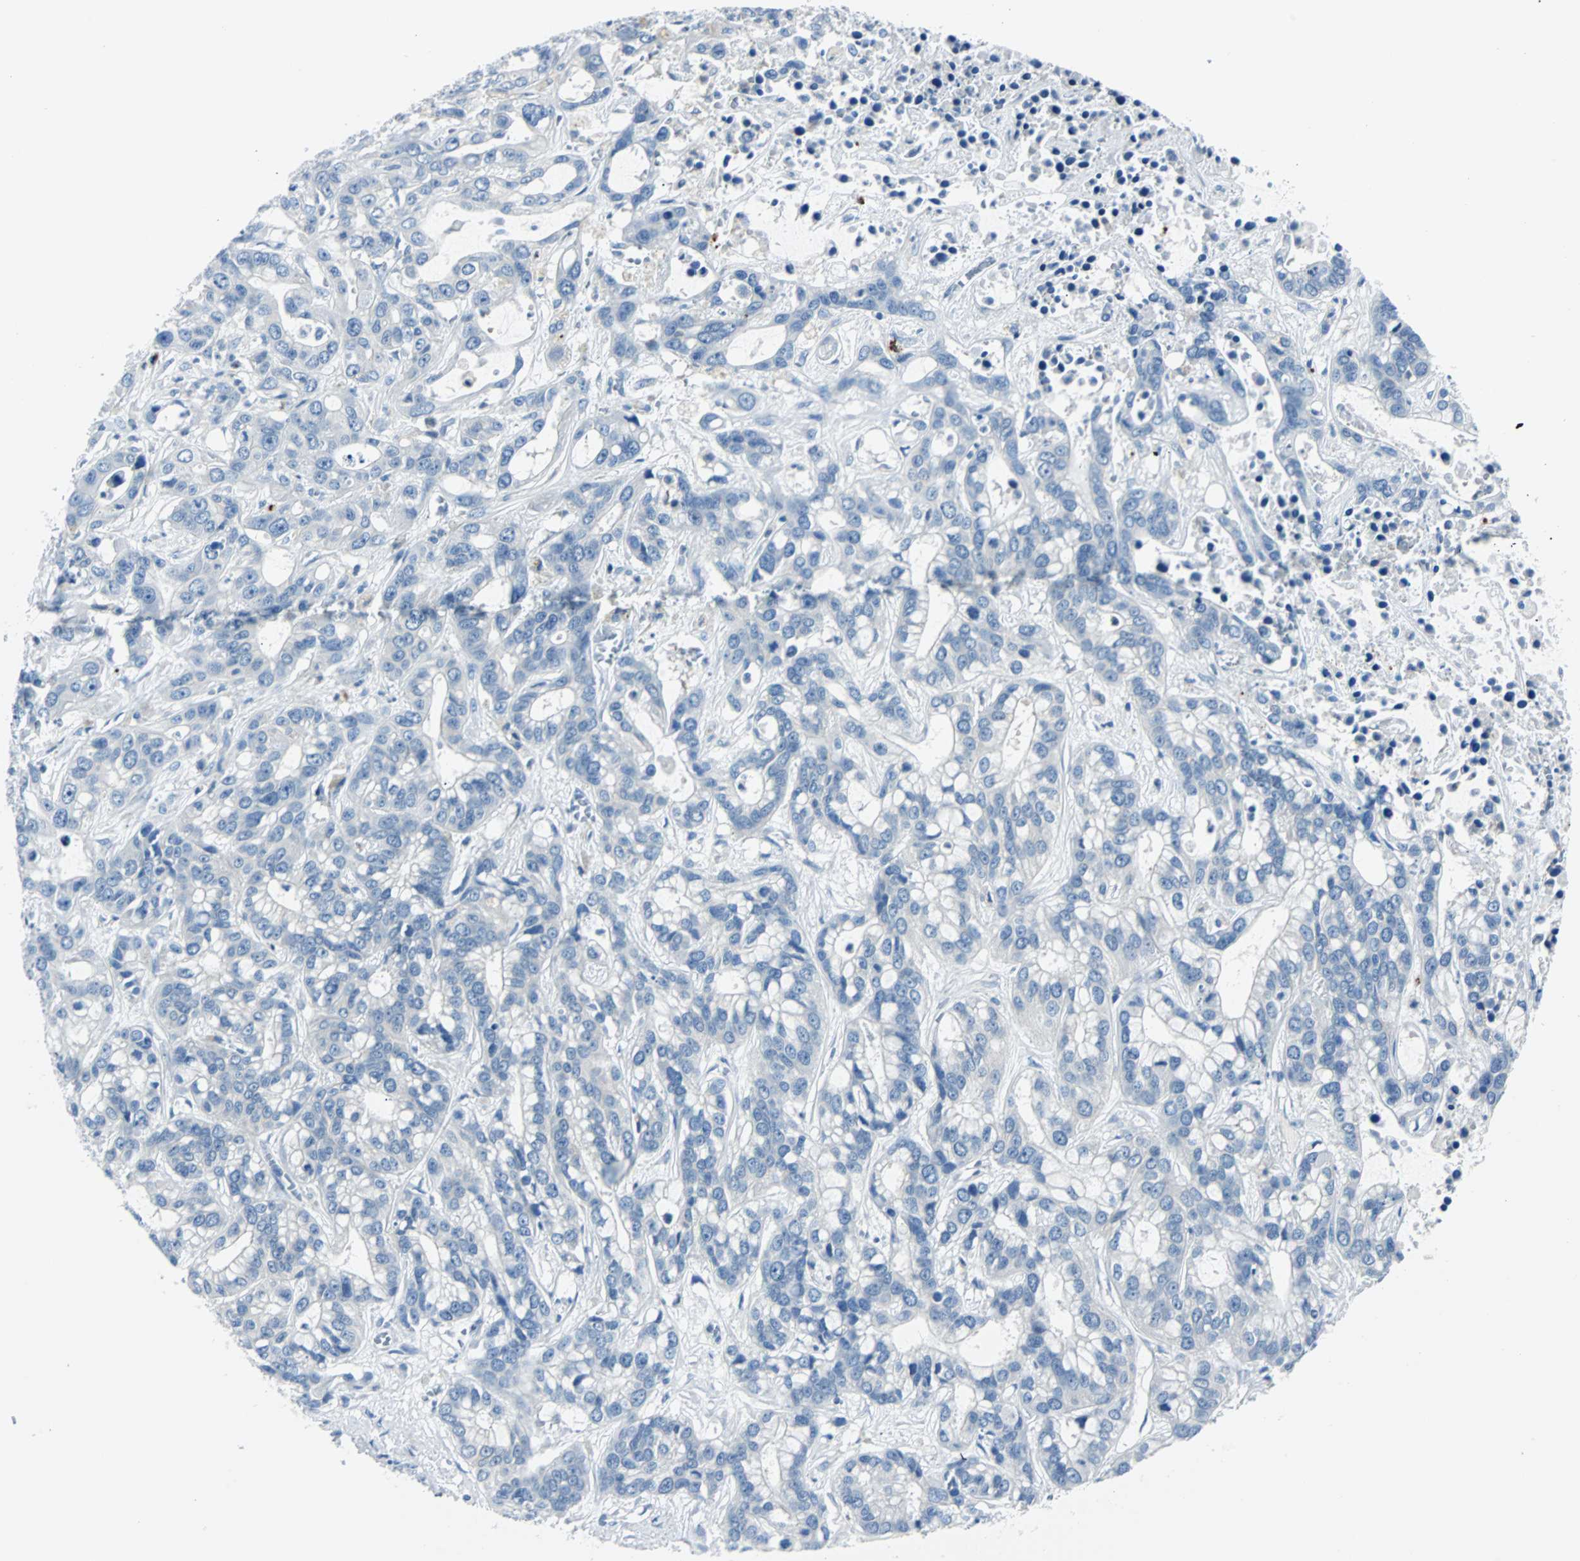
{"staining": {"intensity": "negative", "quantity": "none", "location": "none"}, "tissue": "liver cancer", "cell_type": "Tumor cells", "image_type": "cancer", "snomed": [{"axis": "morphology", "description": "Cholangiocarcinoma"}, {"axis": "topography", "description": "Liver"}], "caption": "Immunohistochemical staining of human liver cholangiocarcinoma exhibits no significant positivity in tumor cells.", "gene": "RASA1", "patient": {"sex": "female", "age": 65}}